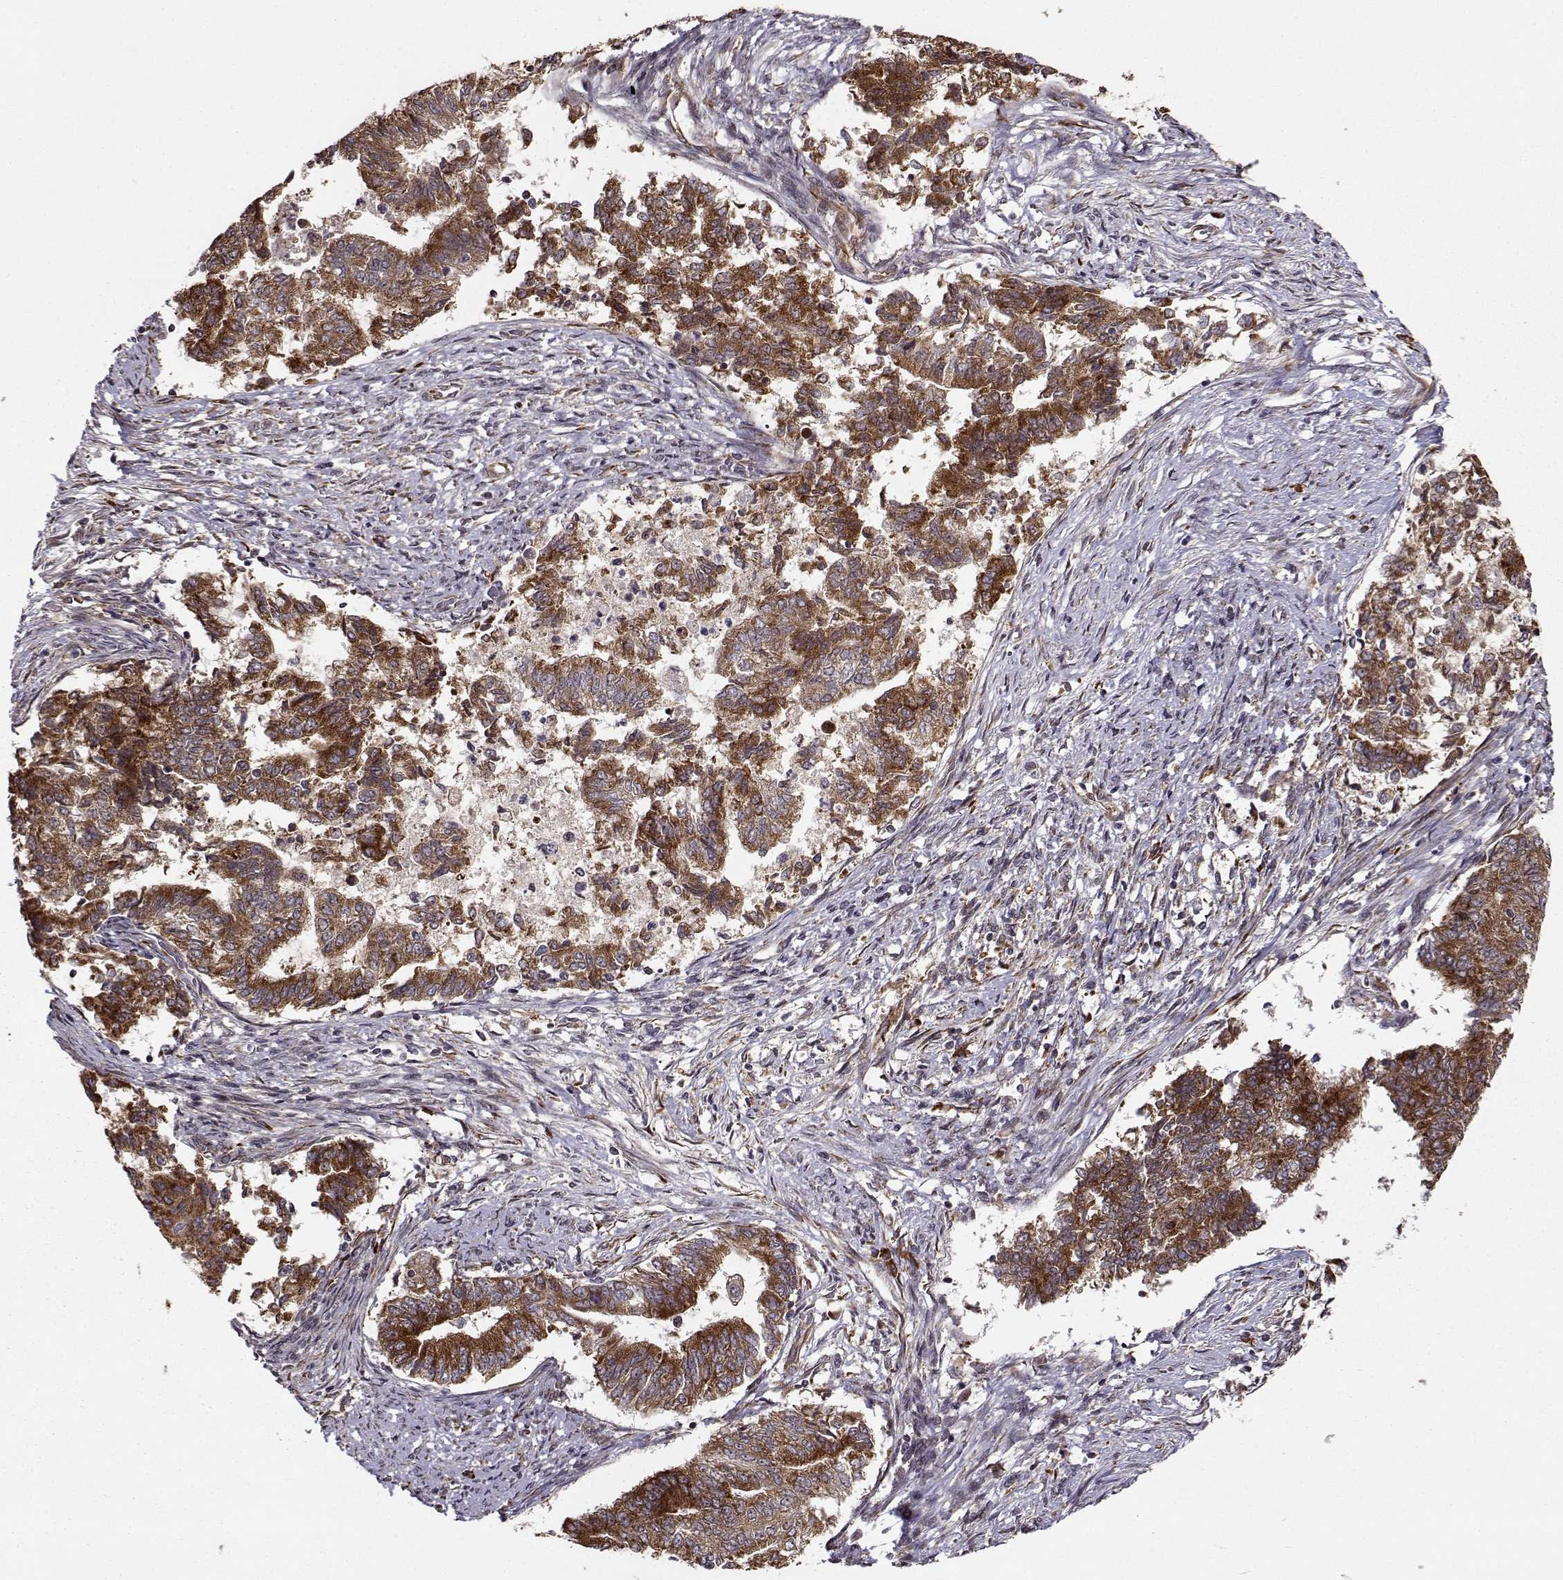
{"staining": {"intensity": "strong", "quantity": ">75%", "location": "cytoplasmic/membranous"}, "tissue": "endometrial cancer", "cell_type": "Tumor cells", "image_type": "cancer", "snomed": [{"axis": "morphology", "description": "Adenocarcinoma, NOS"}, {"axis": "topography", "description": "Endometrium"}], "caption": "Endometrial cancer stained with a protein marker shows strong staining in tumor cells.", "gene": "RPL31", "patient": {"sex": "female", "age": 65}}